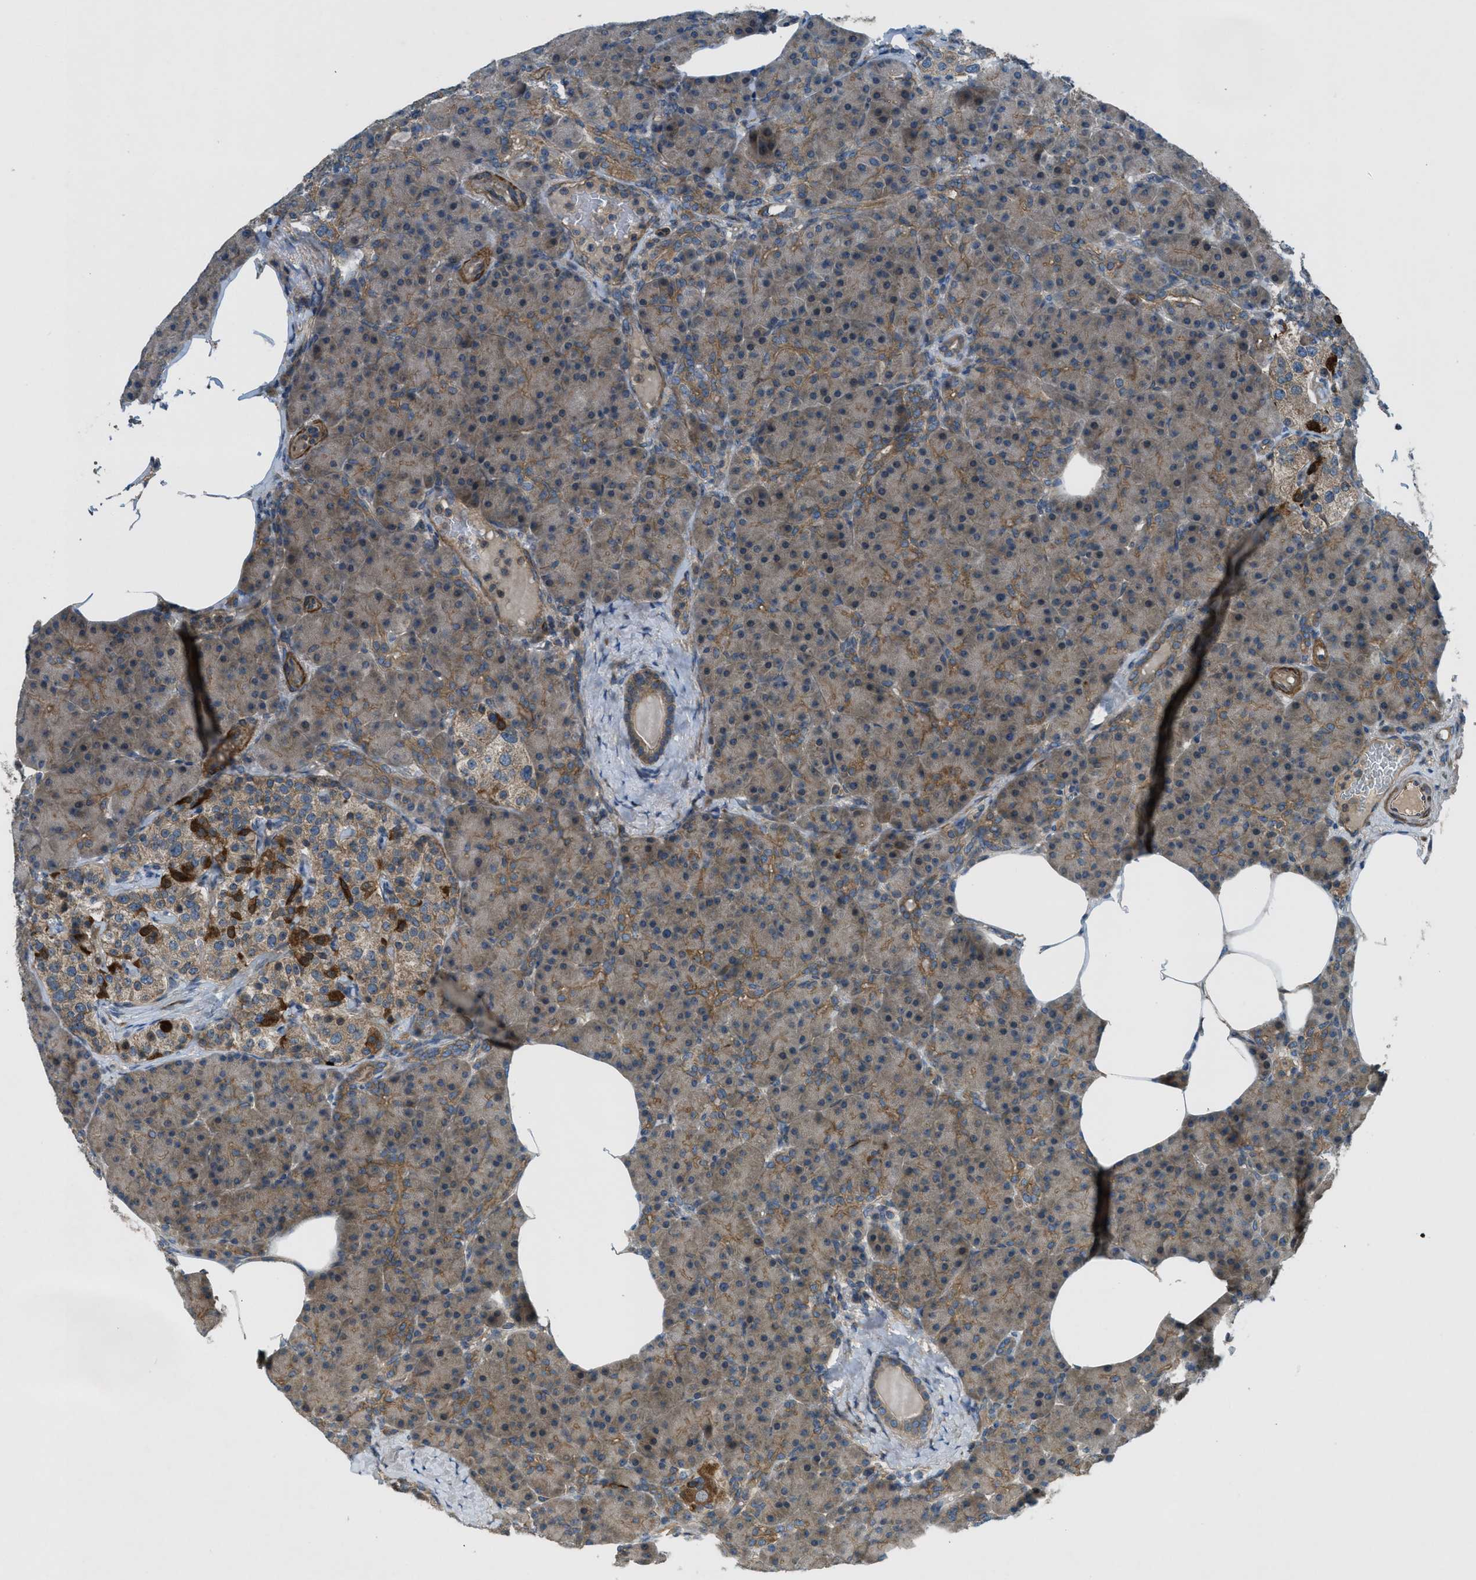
{"staining": {"intensity": "moderate", "quantity": ">75%", "location": "cytoplasmic/membranous"}, "tissue": "pancreas", "cell_type": "Exocrine glandular cells", "image_type": "normal", "snomed": [{"axis": "morphology", "description": "Normal tissue, NOS"}, {"axis": "topography", "description": "Pancreas"}], "caption": "Immunohistochemistry (DAB) staining of normal pancreas exhibits moderate cytoplasmic/membranous protein positivity in about >75% of exocrine glandular cells. The staining is performed using DAB (3,3'-diaminobenzidine) brown chromogen to label protein expression. The nuclei are counter-stained blue using hematoxylin.", "gene": "VEZT", "patient": {"sex": "female", "age": 70}}